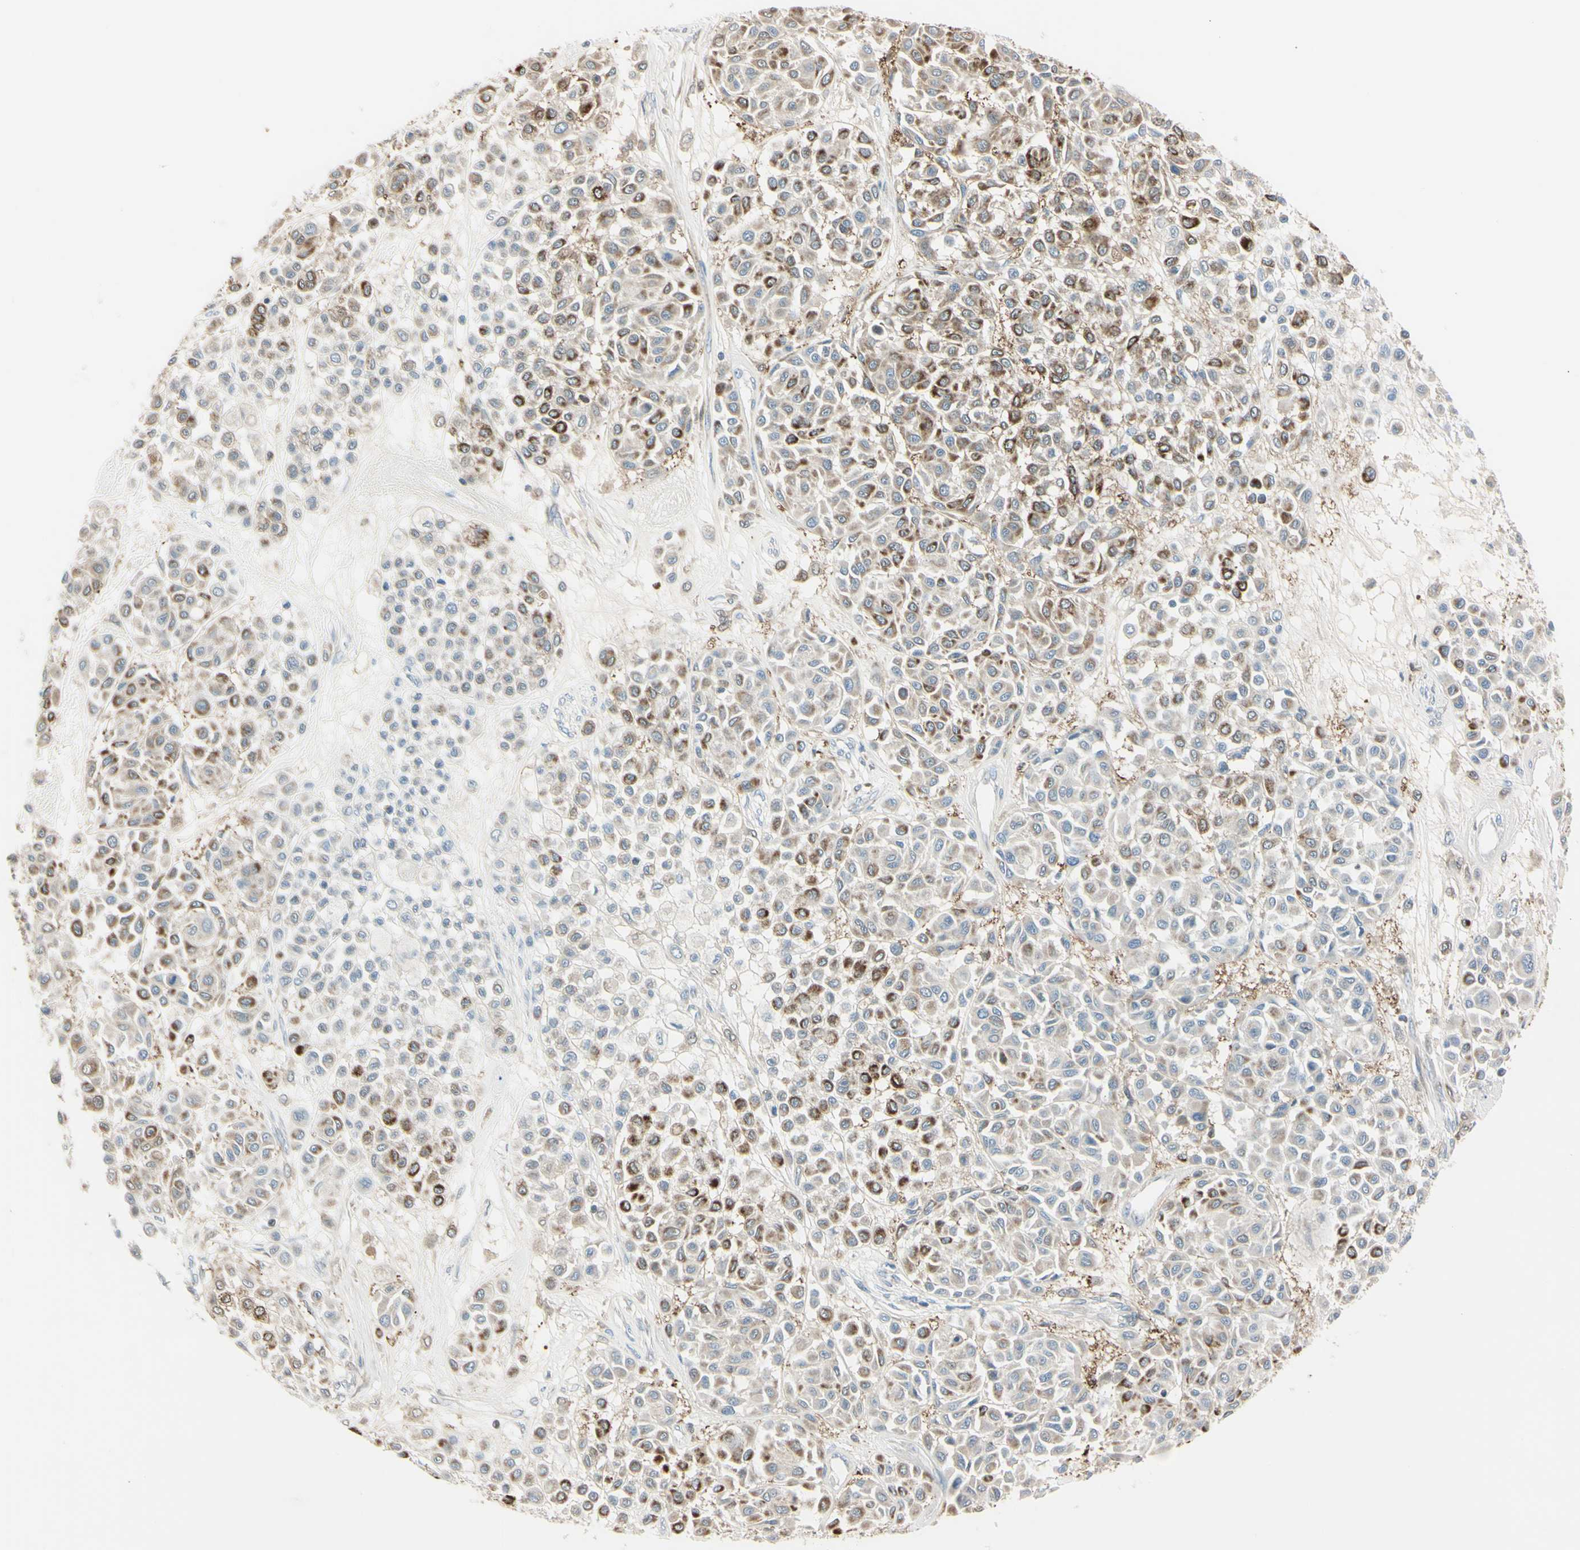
{"staining": {"intensity": "strong", "quantity": ">75%", "location": "cytoplasmic/membranous"}, "tissue": "melanoma", "cell_type": "Tumor cells", "image_type": "cancer", "snomed": [{"axis": "morphology", "description": "Malignant melanoma, Metastatic site"}, {"axis": "topography", "description": "Soft tissue"}], "caption": "This is an image of immunohistochemistry (IHC) staining of melanoma, which shows strong expression in the cytoplasmic/membranous of tumor cells.", "gene": "CYRIB", "patient": {"sex": "male", "age": 41}}